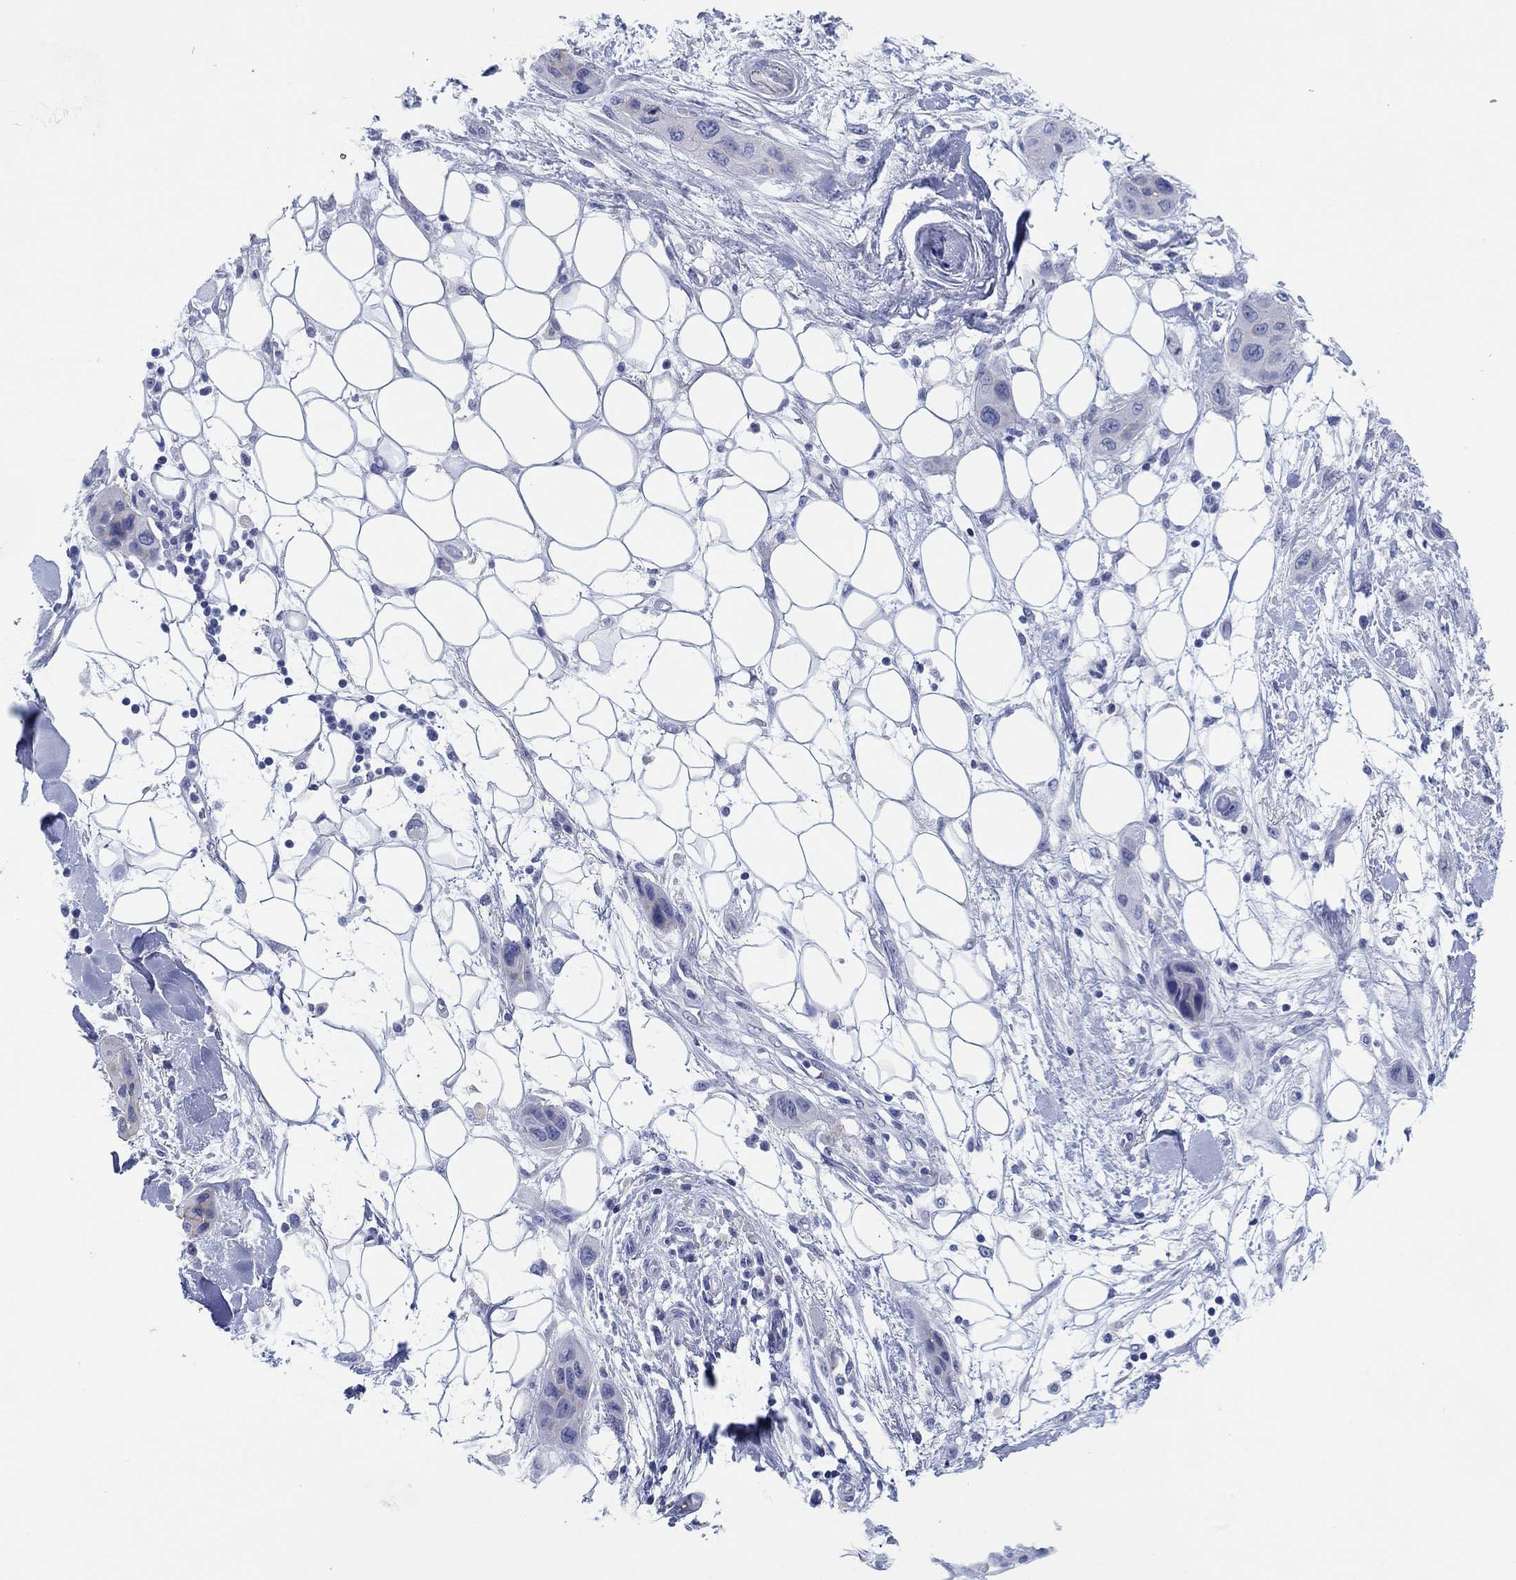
{"staining": {"intensity": "negative", "quantity": "none", "location": "none"}, "tissue": "skin cancer", "cell_type": "Tumor cells", "image_type": "cancer", "snomed": [{"axis": "morphology", "description": "Squamous cell carcinoma, NOS"}, {"axis": "topography", "description": "Skin"}], "caption": "A histopathology image of human skin cancer is negative for staining in tumor cells. The staining is performed using DAB brown chromogen with nuclei counter-stained in using hematoxylin.", "gene": "ATP1B1", "patient": {"sex": "male", "age": 79}}